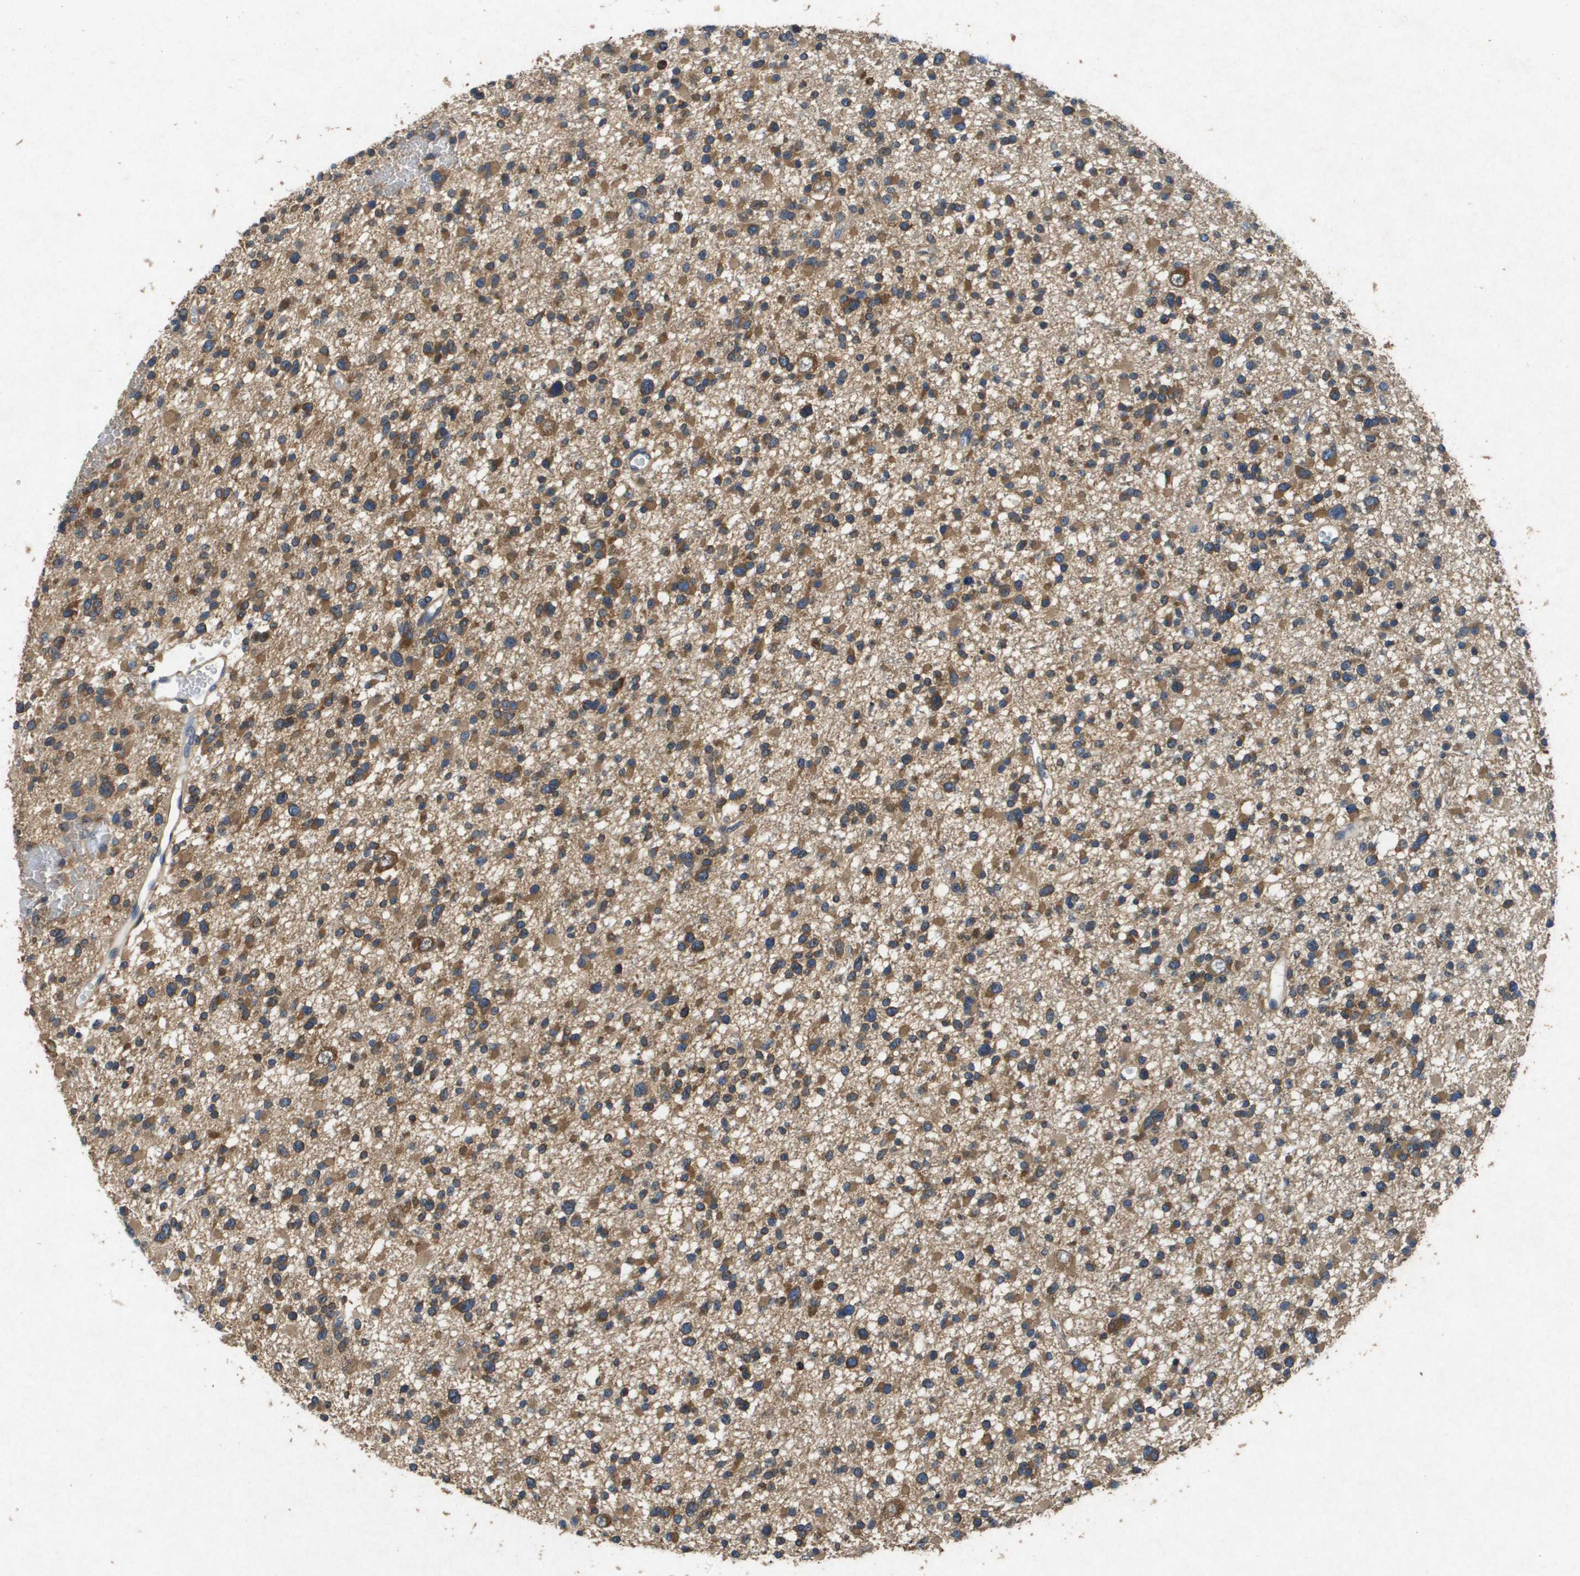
{"staining": {"intensity": "moderate", "quantity": ">75%", "location": "cytoplasmic/membranous"}, "tissue": "glioma", "cell_type": "Tumor cells", "image_type": "cancer", "snomed": [{"axis": "morphology", "description": "Glioma, malignant, Low grade"}, {"axis": "topography", "description": "Brain"}], "caption": "Immunohistochemistry histopathology image of neoplastic tissue: glioma stained using immunohistochemistry (IHC) demonstrates medium levels of moderate protein expression localized specifically in the cytoplasmic/membranous of tumor cells, appearing as a cytoplasmic/membranous brown color.", "gene": "PTPRT", "patient": {"sex": "female", "age": 22}}